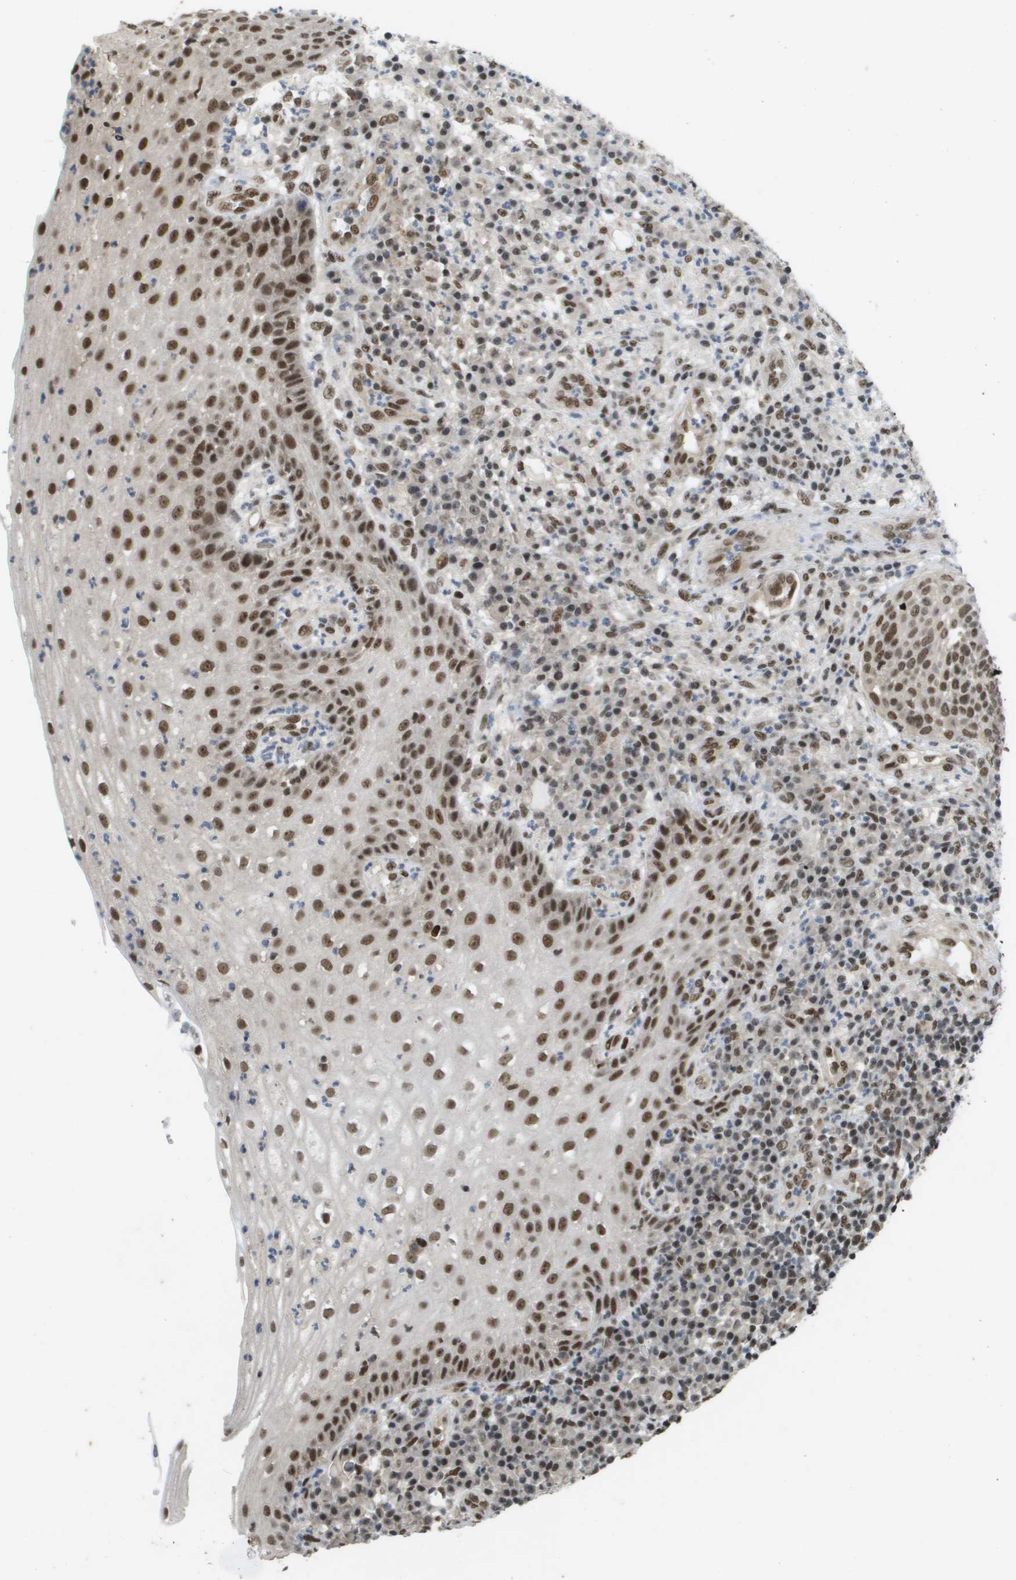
{"staining": {"intensity": "moderate", "quantity": ">75%", "location": "nuclear"}, "tissue": "cervical cancer", "cell_type": "Tumor cells", "image_type": "cancer", "snomed": [{"axis": "morphology", "description": "Squamous cell carcinoma, NOS"}, {"axis": "topography", "description": "Cervix"}], "caption": "Squamous cell carcinoma (cervical) tissue reveals moderate nuclear expression in approximately >75% of tumor cells", "gene": "CDT1", "patient": {"sex": "female", "age": 34}}